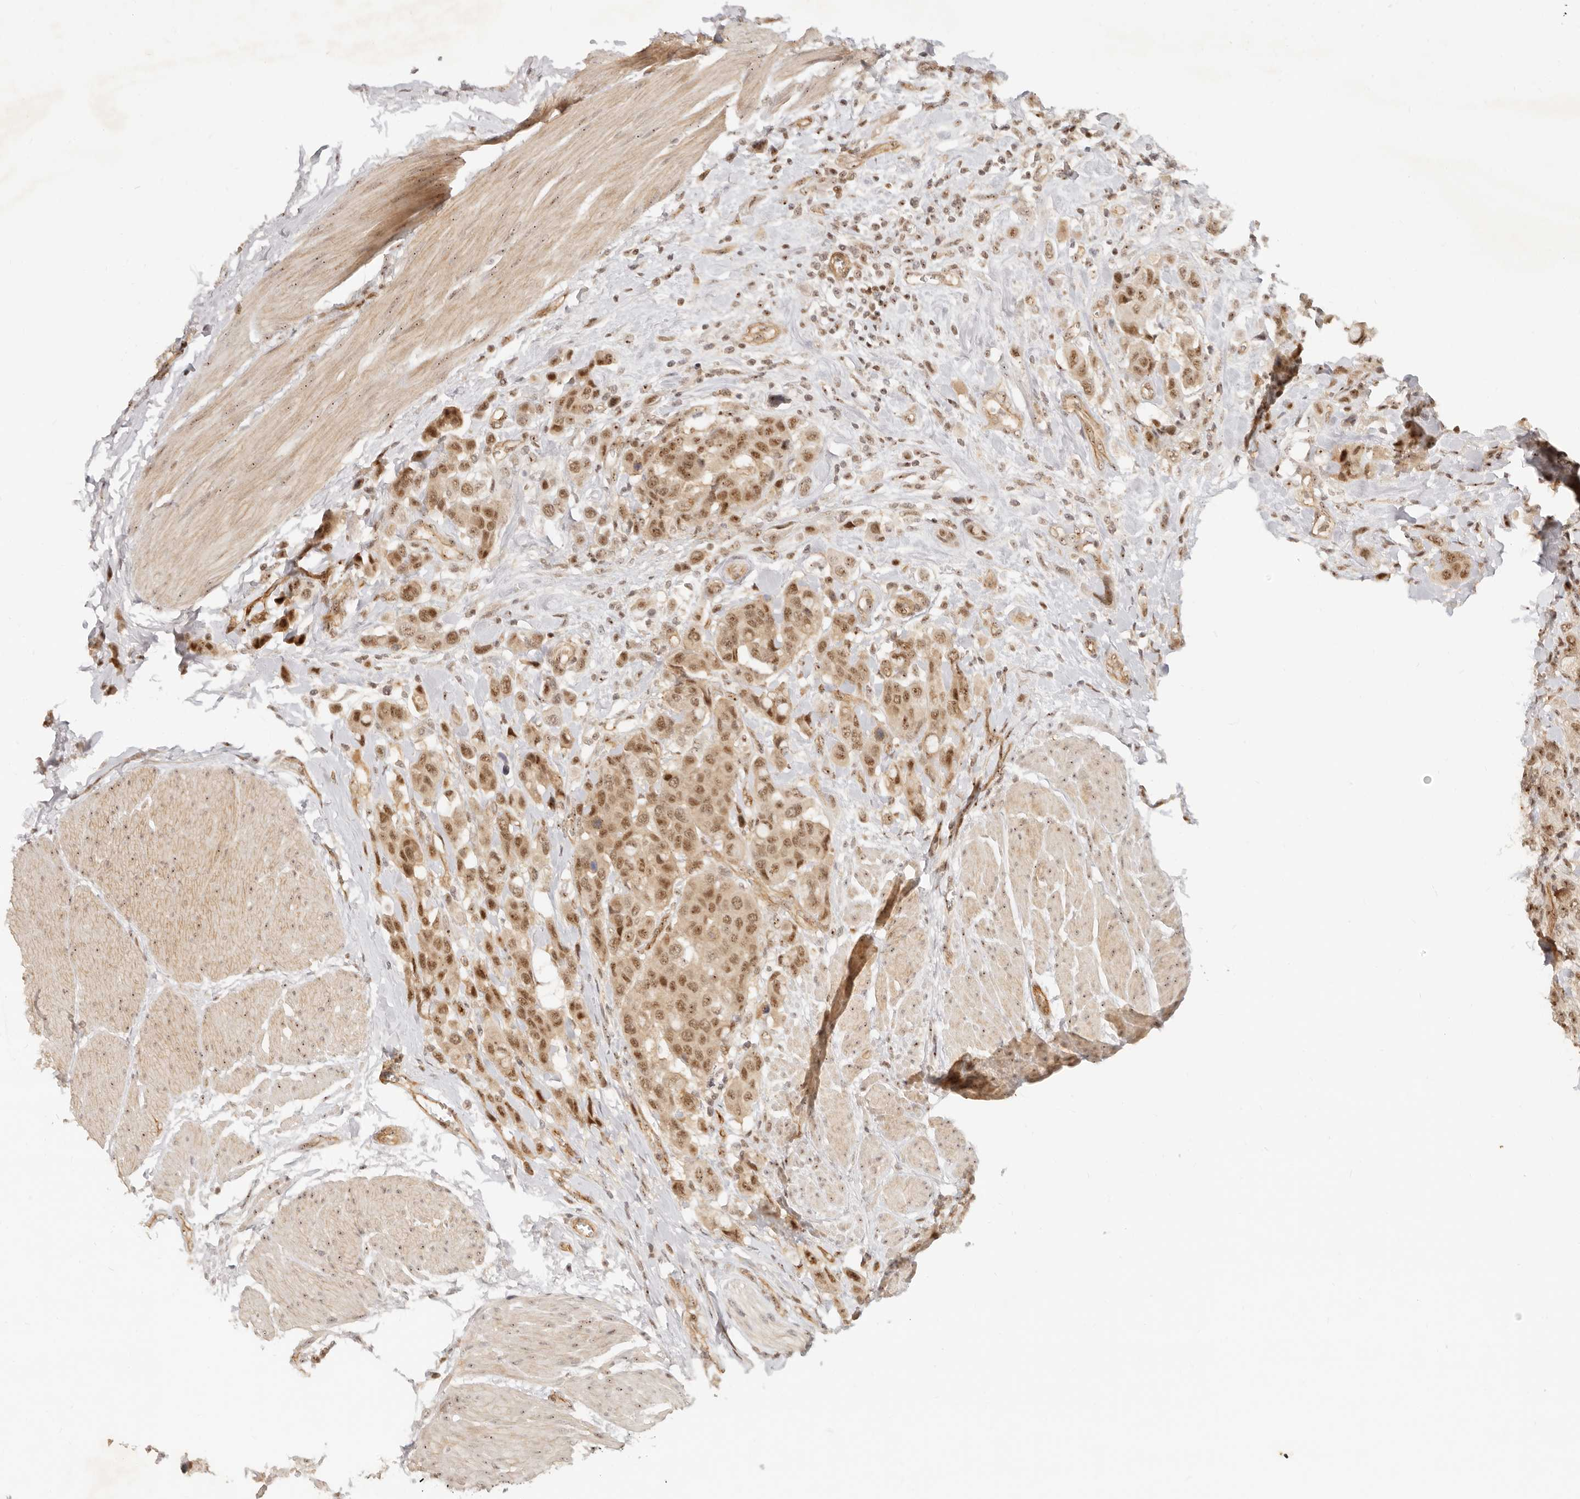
{"staining": {"intensity": "moderate", "quantity": ">75%", "location": "cytoplasmic/membranous,nuclear"}, "tissue": "urothelial cancer", "cell_type": "Tumor cells", "image_type": "cancer", "snomed": [{"axis": "morphology", "description": "Urothelial carcinoma, High grade"}, {"axis": "topography", "description": "Urinary bladder"}], "caption": "About >75% of tumor cells in human urothelial cancer display moderate cytoplasmic/membranous and nuclear protein staining as visualized by brown immunohistochemical staining.", "gene": "BAP1", "patient": {"sex": "male", "age": 50}}